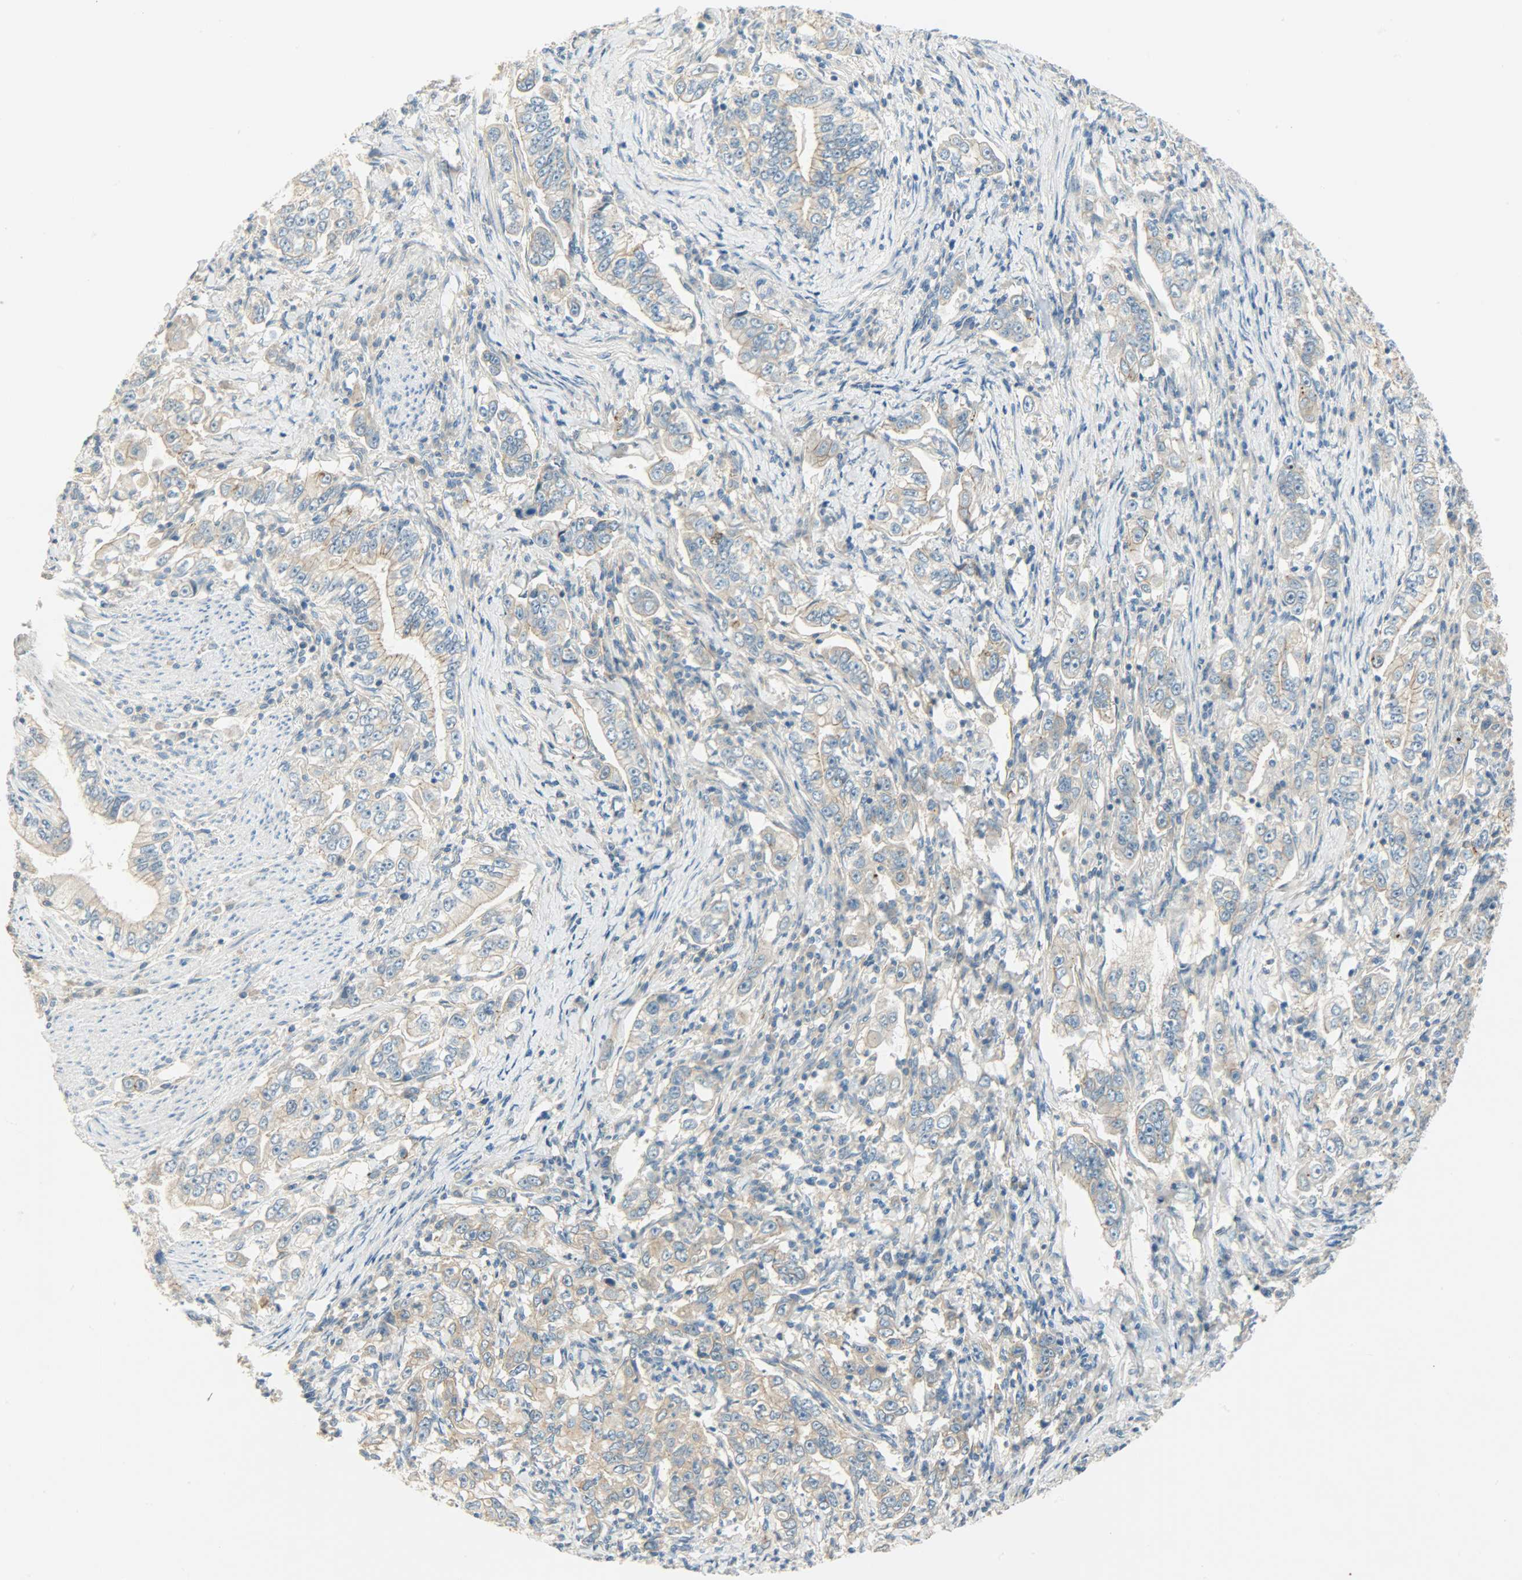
{"staining": {"intensity": "moderate", "quantity": ">75%", "location": "cytoplasmic/membranous"}, "tissue": "stomach cancer", "cell_type": "Tumor cells", "image_type": "cancer", "snomed": [{"axis": "morphology", "description": "Adenocarcinoma, NOS"}, {"axis": "topography", "description": "Stomach, lower"}], "caption": "High-power microscopy captured an IHC photomicrograph of stomach cancer, revealing moderate cytoplasmic/membranous staining in about >75% of tumor cells.", "gene": "DSG2", "patient": {"sex": "female", "age": 72}}